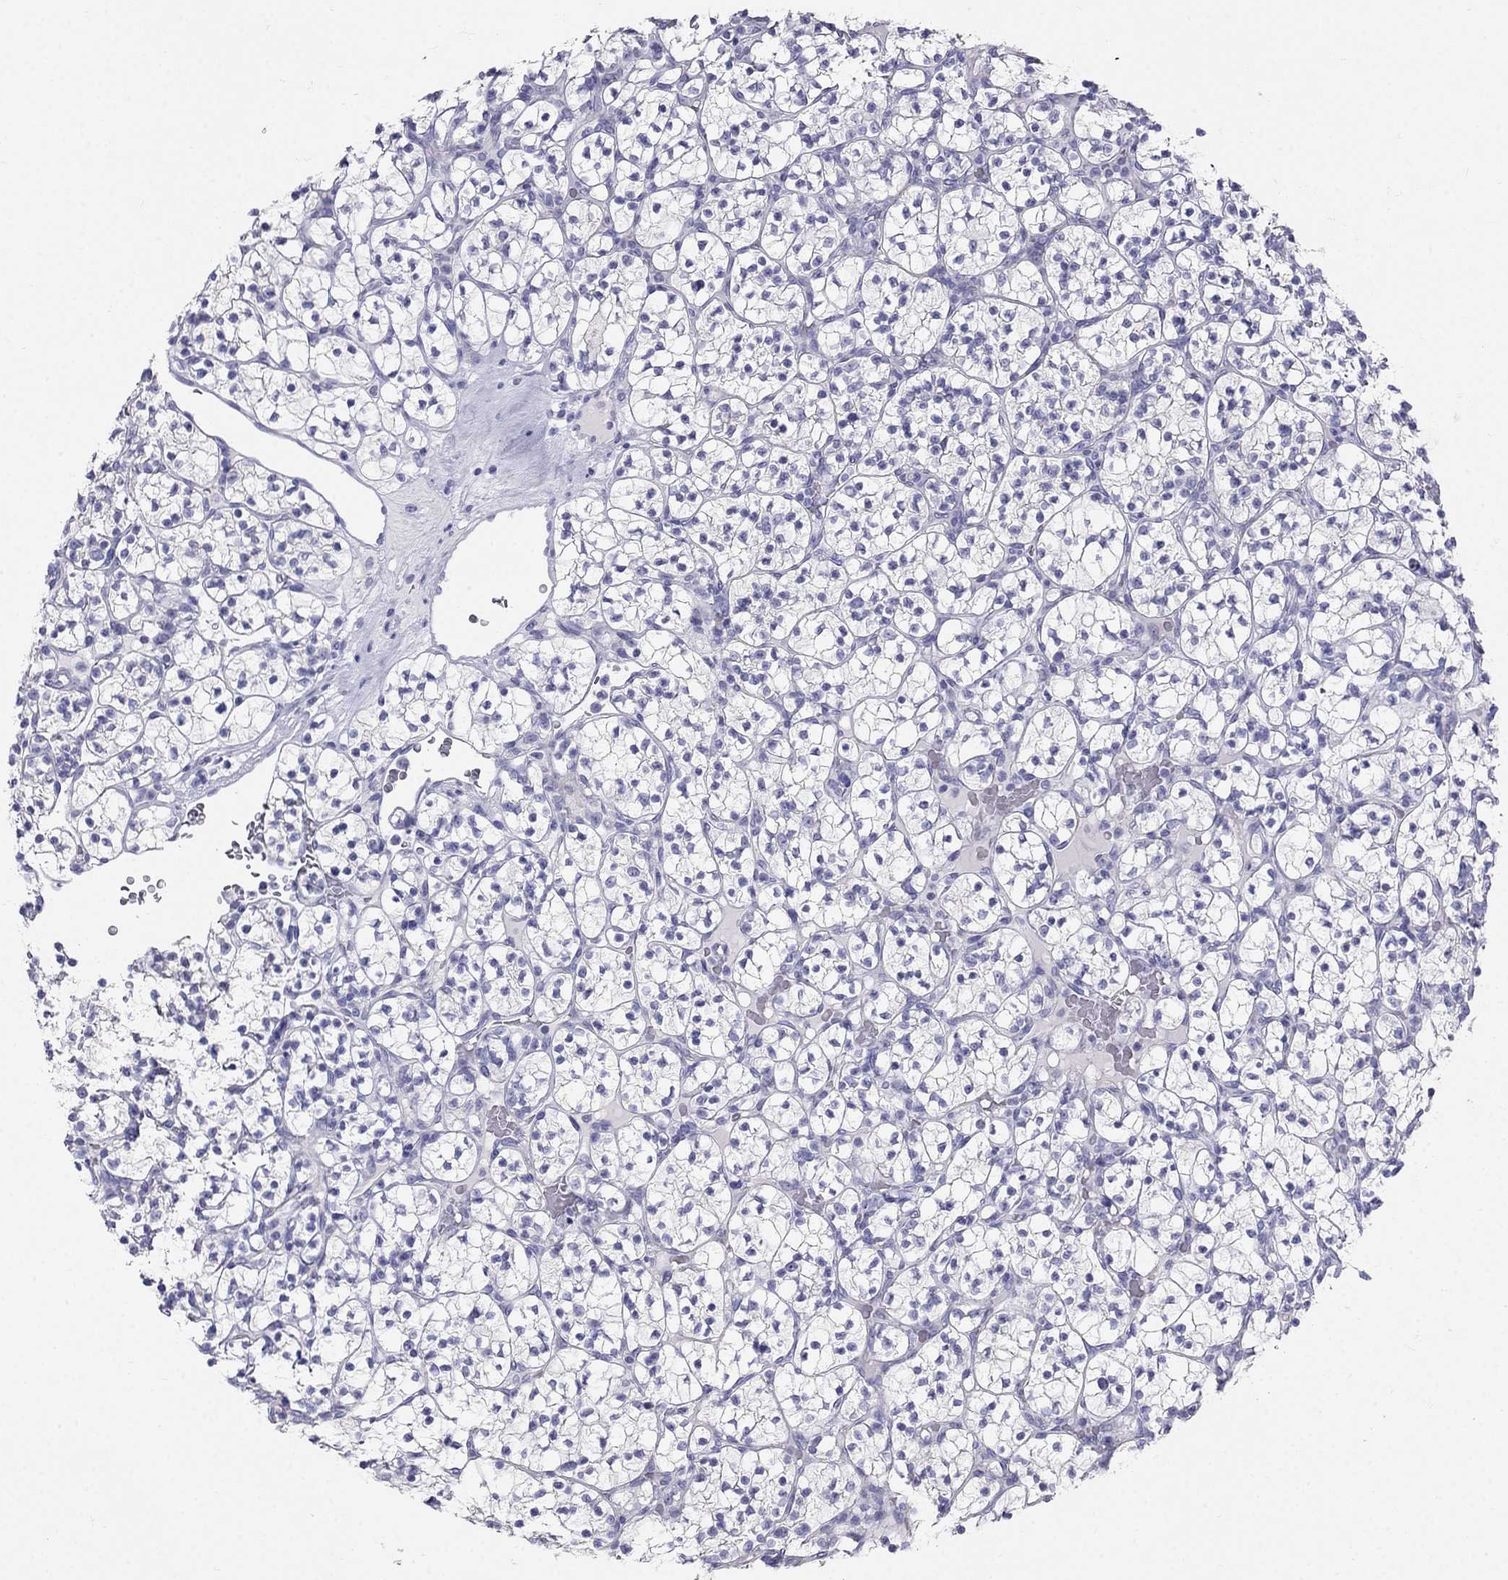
{"staining": {"intensity": "negative", "quantity": "none", "location": "none"}, "tissue": "renal cancer", "cell_type": "Tumor cells", "image_type": "cancer", "snomed": [{"axis": "morphology", "description": "Adenocarcinoma, NOS"}, {"axis": "topography", "description": "Kidney"}], "caption": "Immunohistochemistry histopathology image of neoplastic tissue: renal cancer (adenocarcinoma) stained with DAB (3,3'-diaminobenzidine) shows no significant protein positivity in tumor cells. (DAB immunohistochemistry, high magnification).", "gene": "RFLNA", "patient": {"sex": "female", "age": 89}}